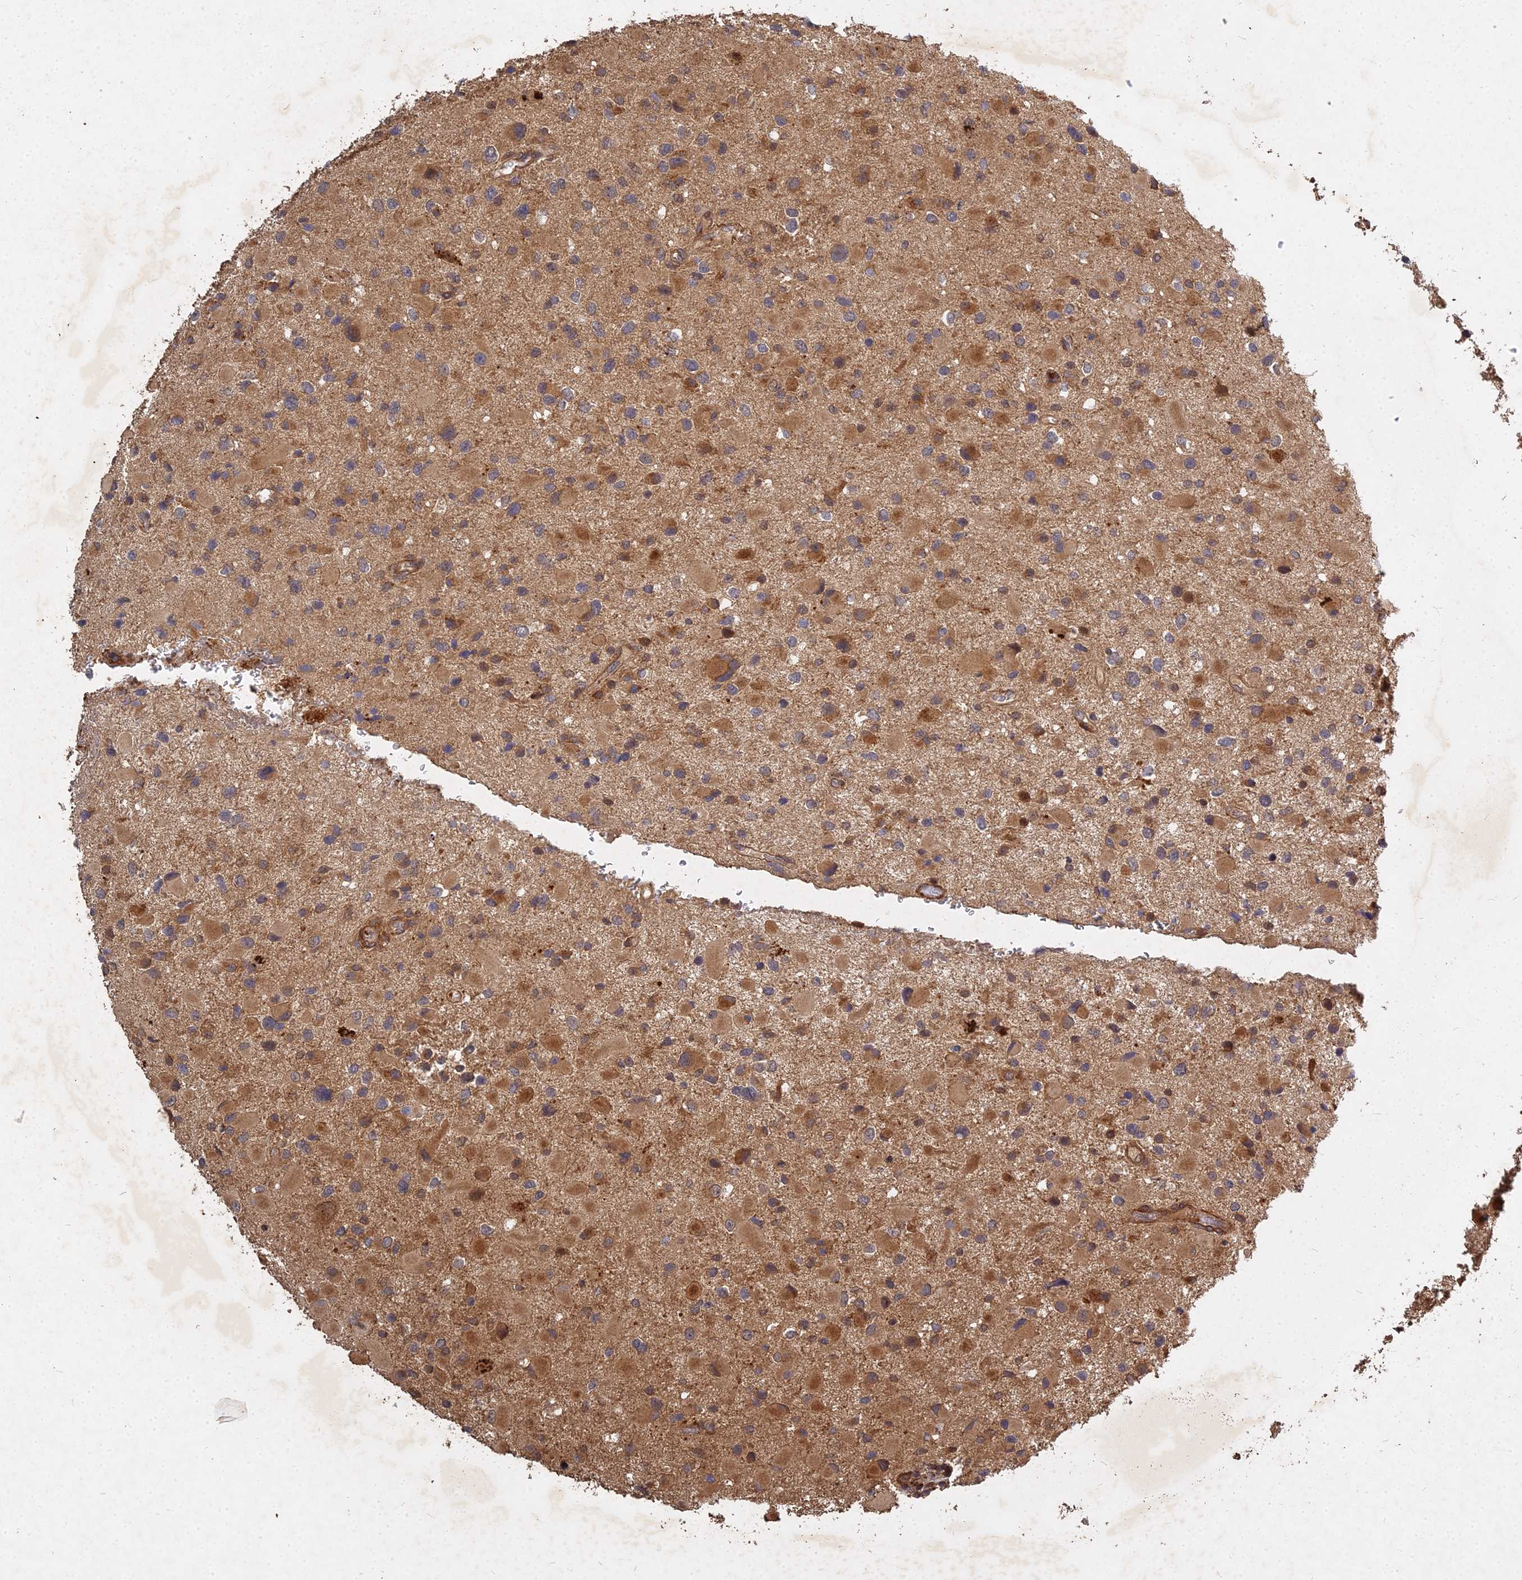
{"staining": {"intensity": "moderate", "quantity": ">75%", "location": "cytoplasmic/membranous"}, "tissue": "glioma", "cell_type": "Tumor cells", "image_type": "cancer", "snomed": [{"axis": "morphology", "description": "Glioma, malignant, Low grade"}, {"axis": "topography", "description": "Brain"}], "caption": "High-power microscopy captured an IHC photomicrograph of malignant glioma (low-grade), revealing moderate cytoplasmic/membranous expression in about >75% of tumor cells. Using DAB (3,3'-diaminobenzidine) (brown) and hematoxylin (blue) stains, captured at high magnification using brightfield microscopy.", "gene": "UBE2W", "patient": {"sex": "female", "age": 32}}